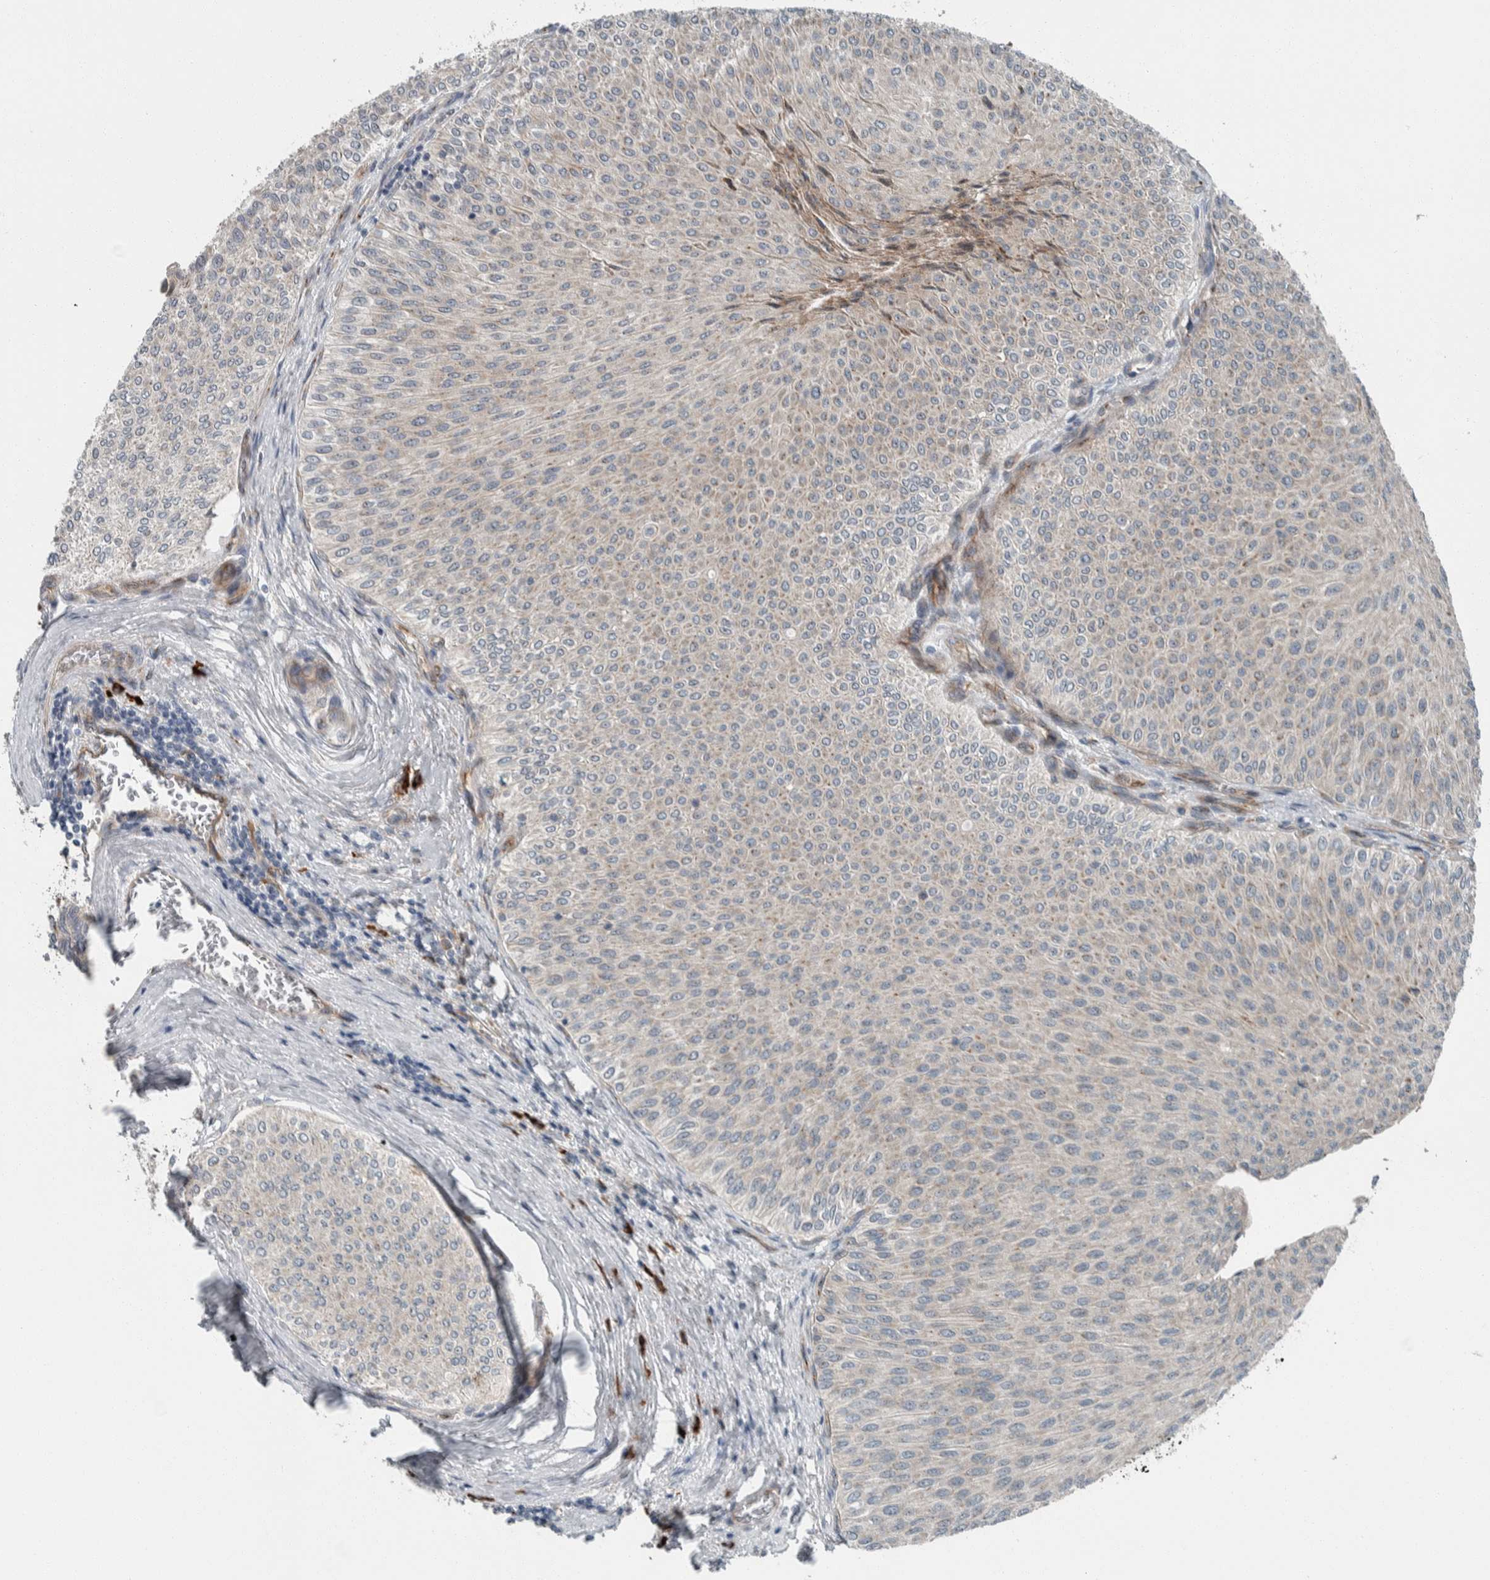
{"staining": {"intensity": "negative", "quantity": "none", "location": "none"}, "tissue": "urothelial cancer", "cell_type": "Tumor cells", "image_type": "cancer", "snomed": [{"axis": "morphology", "description": "Urothelial carcinoma, Low grade"}, {"axis": "topography", "description": "Urinary bladder"}], "caption": "An image of low-grade urothelial carcinoma stained for a protein demonstrates no brown staining in tumor cells.", "gene": "USP25", "patient": {"sex": "male", "age": 78}}